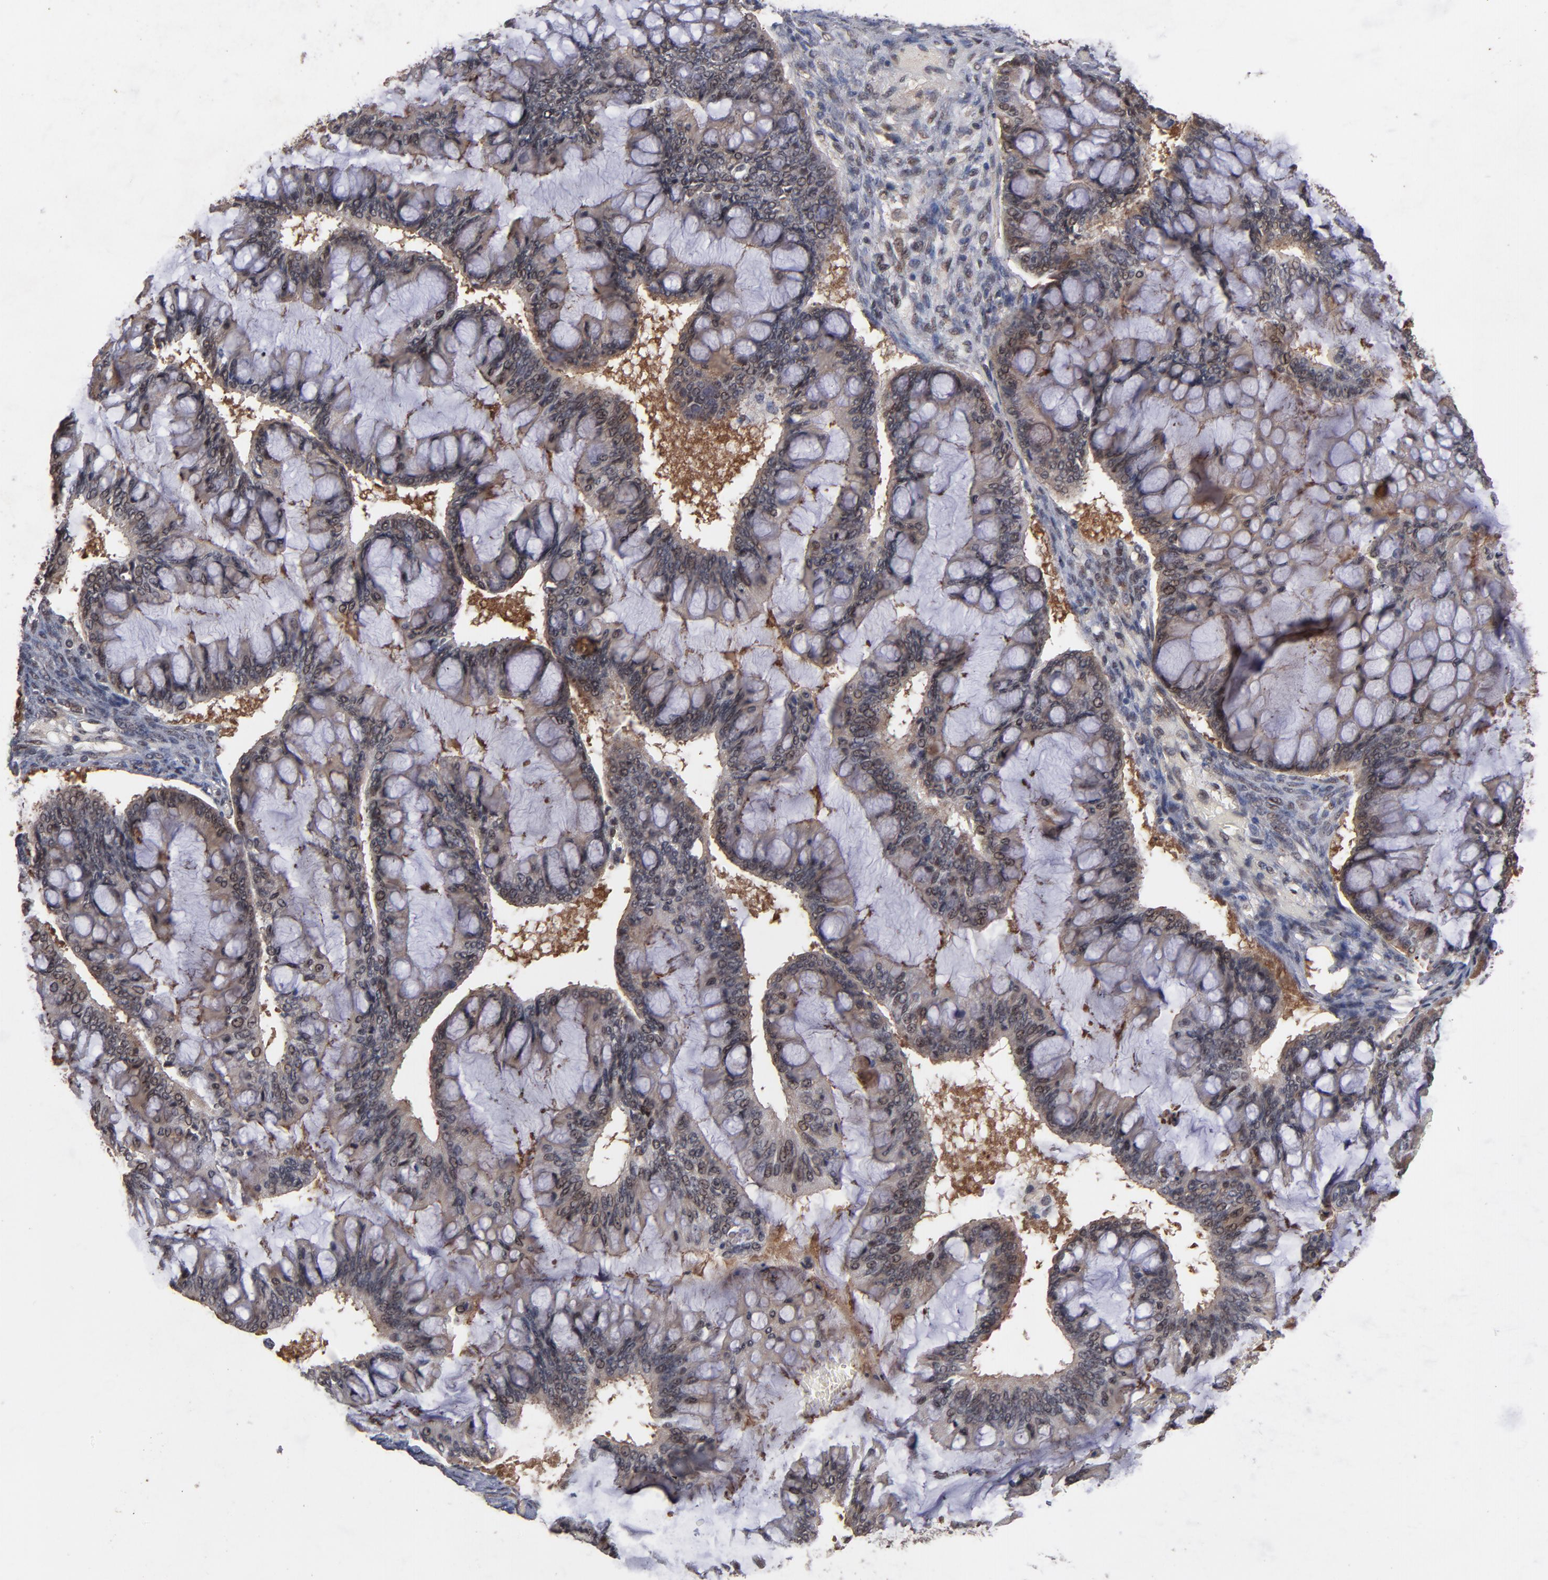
{"staining": {"intensity": "weak", "quantity": ">75%", "location": "cytoplasmic/membranous,nuclear"}, "tissue": "ovarian cancer", "cell_type": "Tumor cells", "image_type": "cancer", "snomed": [{"axis": "morphology", "description": "Cystadenocarcinoma, mucinous, NOS"}, {"axis": "topography", "description": "Ovary"}], "caption": "Protein expression analysis of human mucinous cystadenocarcinoma (ovarian) reveals weak cytoplasmic/membranous and nuclear expression in approximately >75% of tumor cells.", "gene": "HUWE1", "patient": {"sex": "female", "age": 73}}